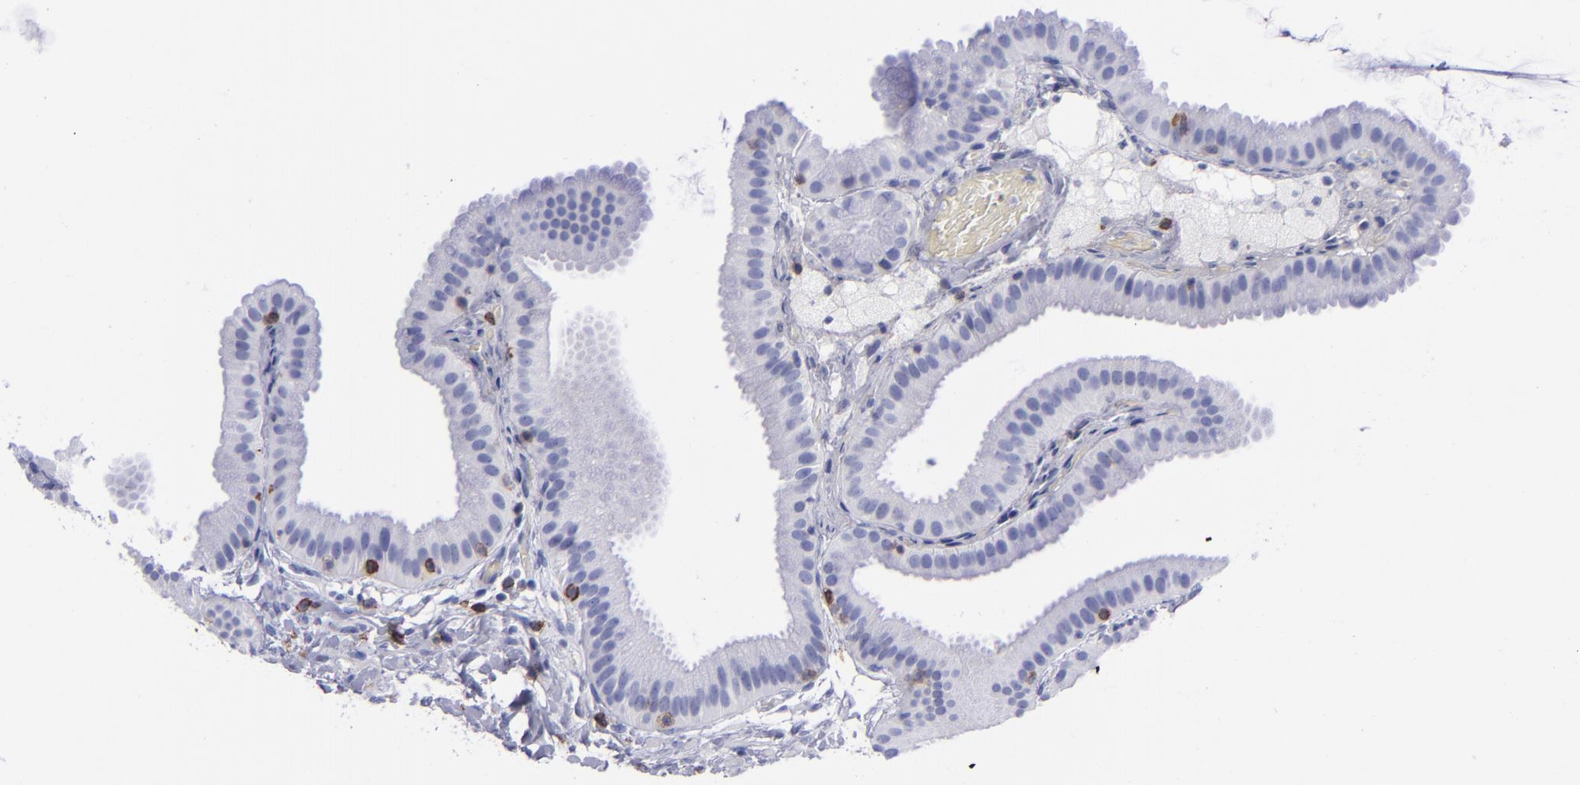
{"staining": {"intensity": "negative", "quantity": "none", "location": "none"}, "tissue": "gallbladder", "cell_type": "Glandular cells", "image_type": "normal", "snomed": [{"axis": "morphology", "description": "Normal tissue, NOS"}, {"axis": "topography", "description": "Gallbladder"}], "caption": "The image displays no staining of glandular cells in normal gallbladder. Brightfield microscopy of IHC stained with DAB (3,3'-diaminobenzidine) (brown) and hematoxylin (blue), captured at high magnification.", "gene": "CD6", "patient": {"sex": "female", "age": 63}}